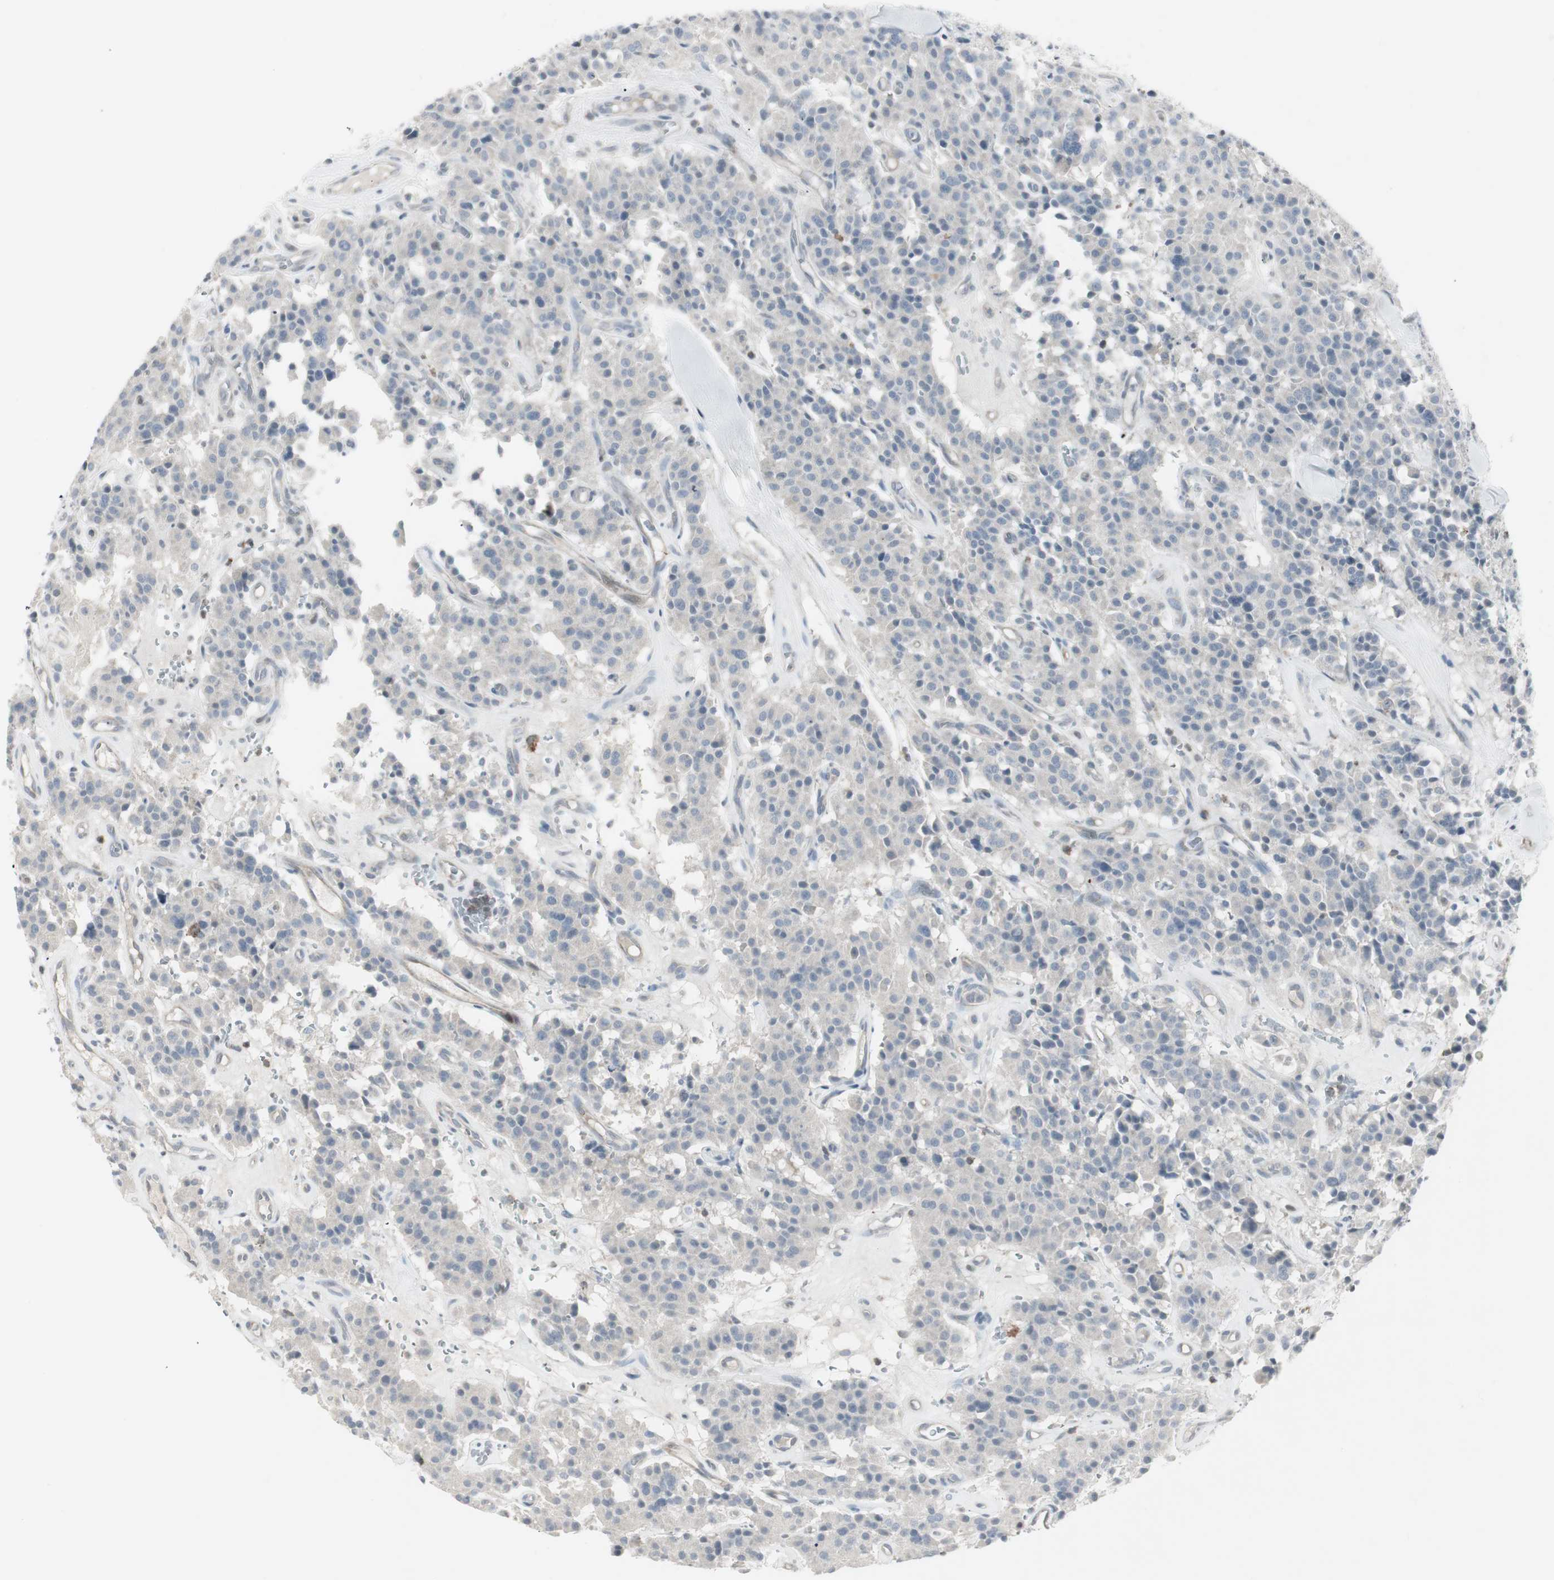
{"staining": {"intensity": "negative", "quantity": "none", "location": "none"}, "tissue": "carcinoid", "cell_type": "Tumor cells", "image_type": "cancer", "snomed": [{"axis": "morphology", "description": "Carcinoid, malignant, NOS"}, {"axis": "topography", "description": "Lung"}], "caption": "Immunohistochemistry image of neoplastic tissue: carcinoid stained with DAB exhibits no significant protein positivity in tumor cells. (DAB immunohistochemistry (IHC) visualized using brightfield microscopy, high magnification).", "gene": "MAP4K4", "patient": {"sex": "male", "age": 30}}